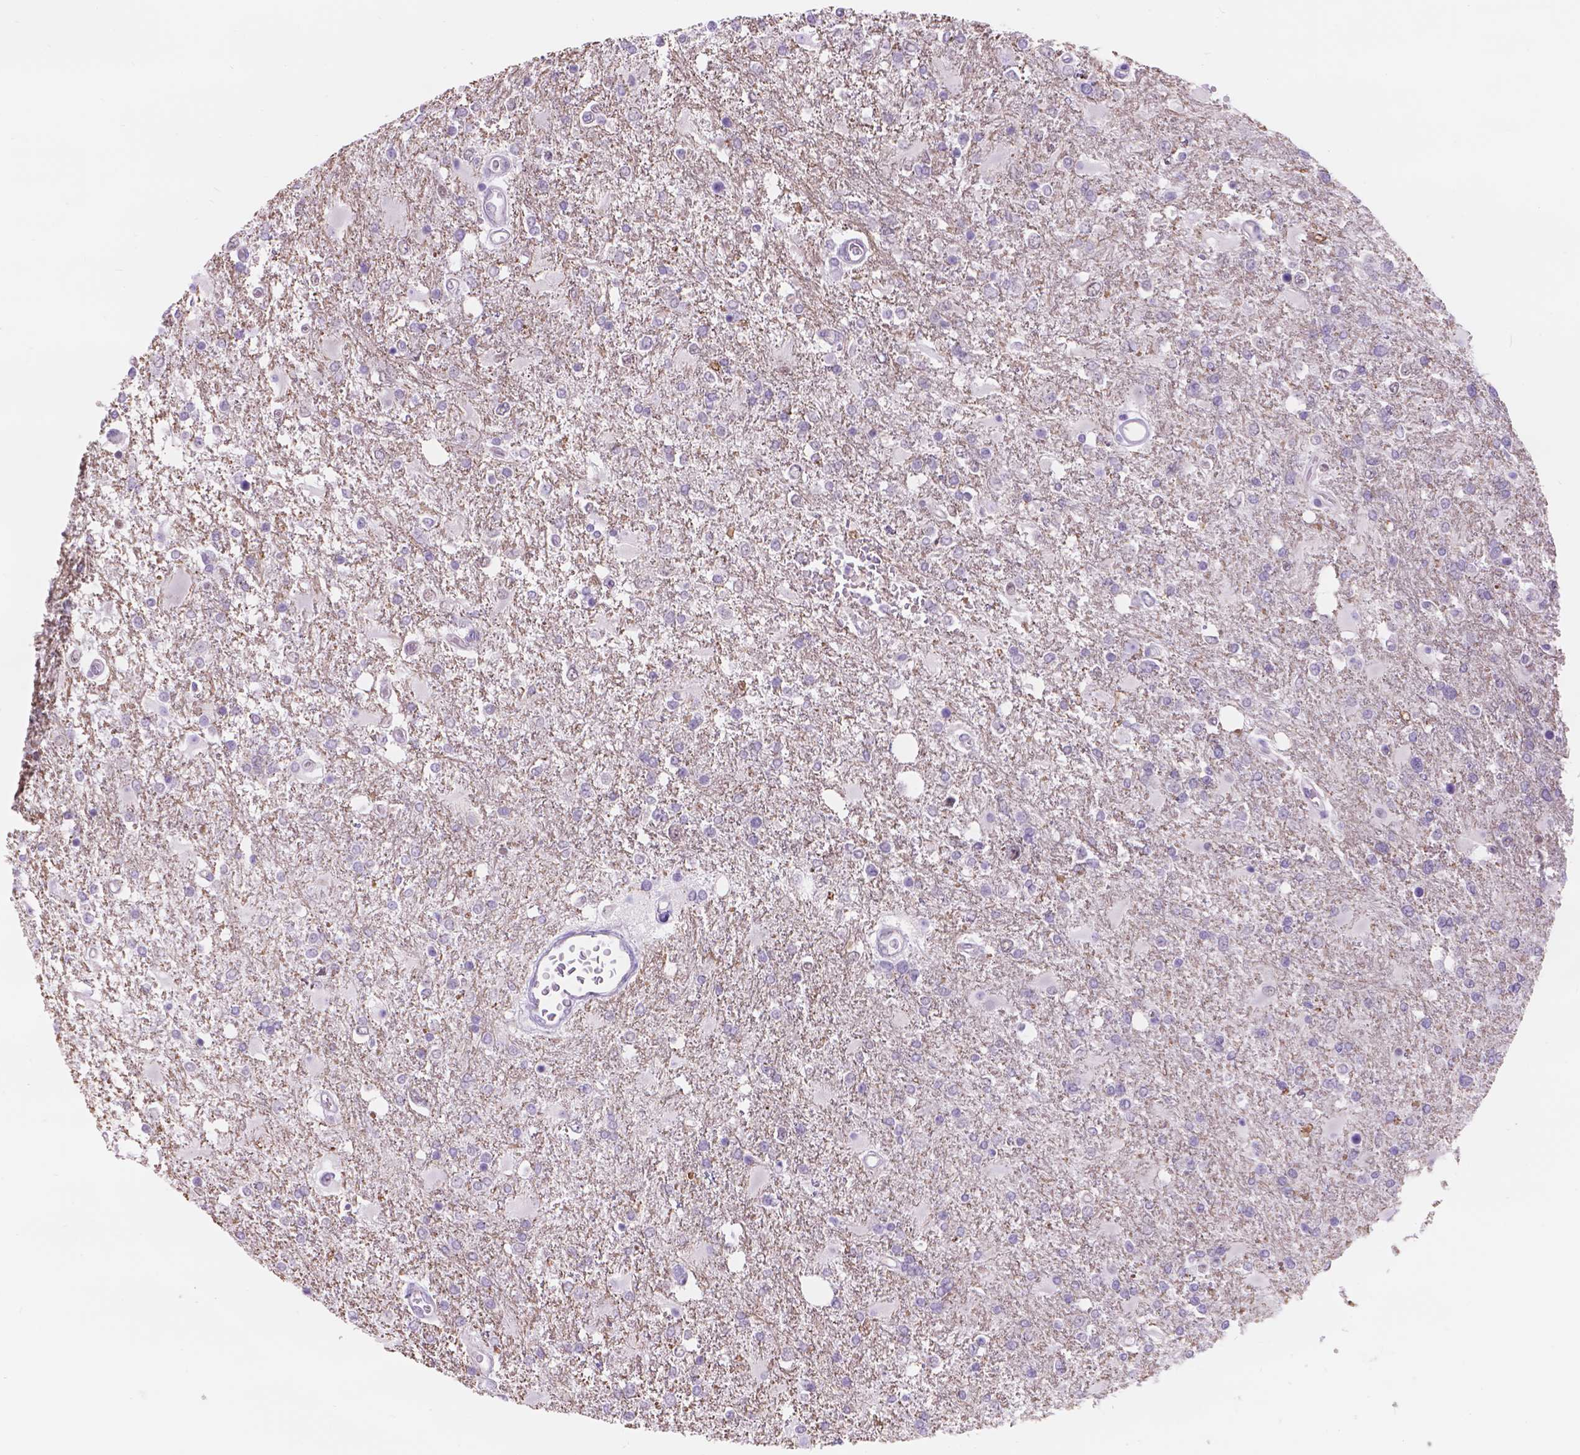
{"staining": {"intensity": "negative", "quantity": "none", "location": "none"}, "tissue": "glioma", "cell_type": "Tumor cells", "image_type": "cancer", "snomed": [{"axis": "morphology", "description": "Glioma, malignant, High grade"}, {"axis": "topography", "description": "Cerebral cortex"}], "caption": "Image shows no protein positivity in tumor cells of malignant high-grade glioma tissue.", "gene": "DCC", "patient": {"sex": "male", "age": 79}}